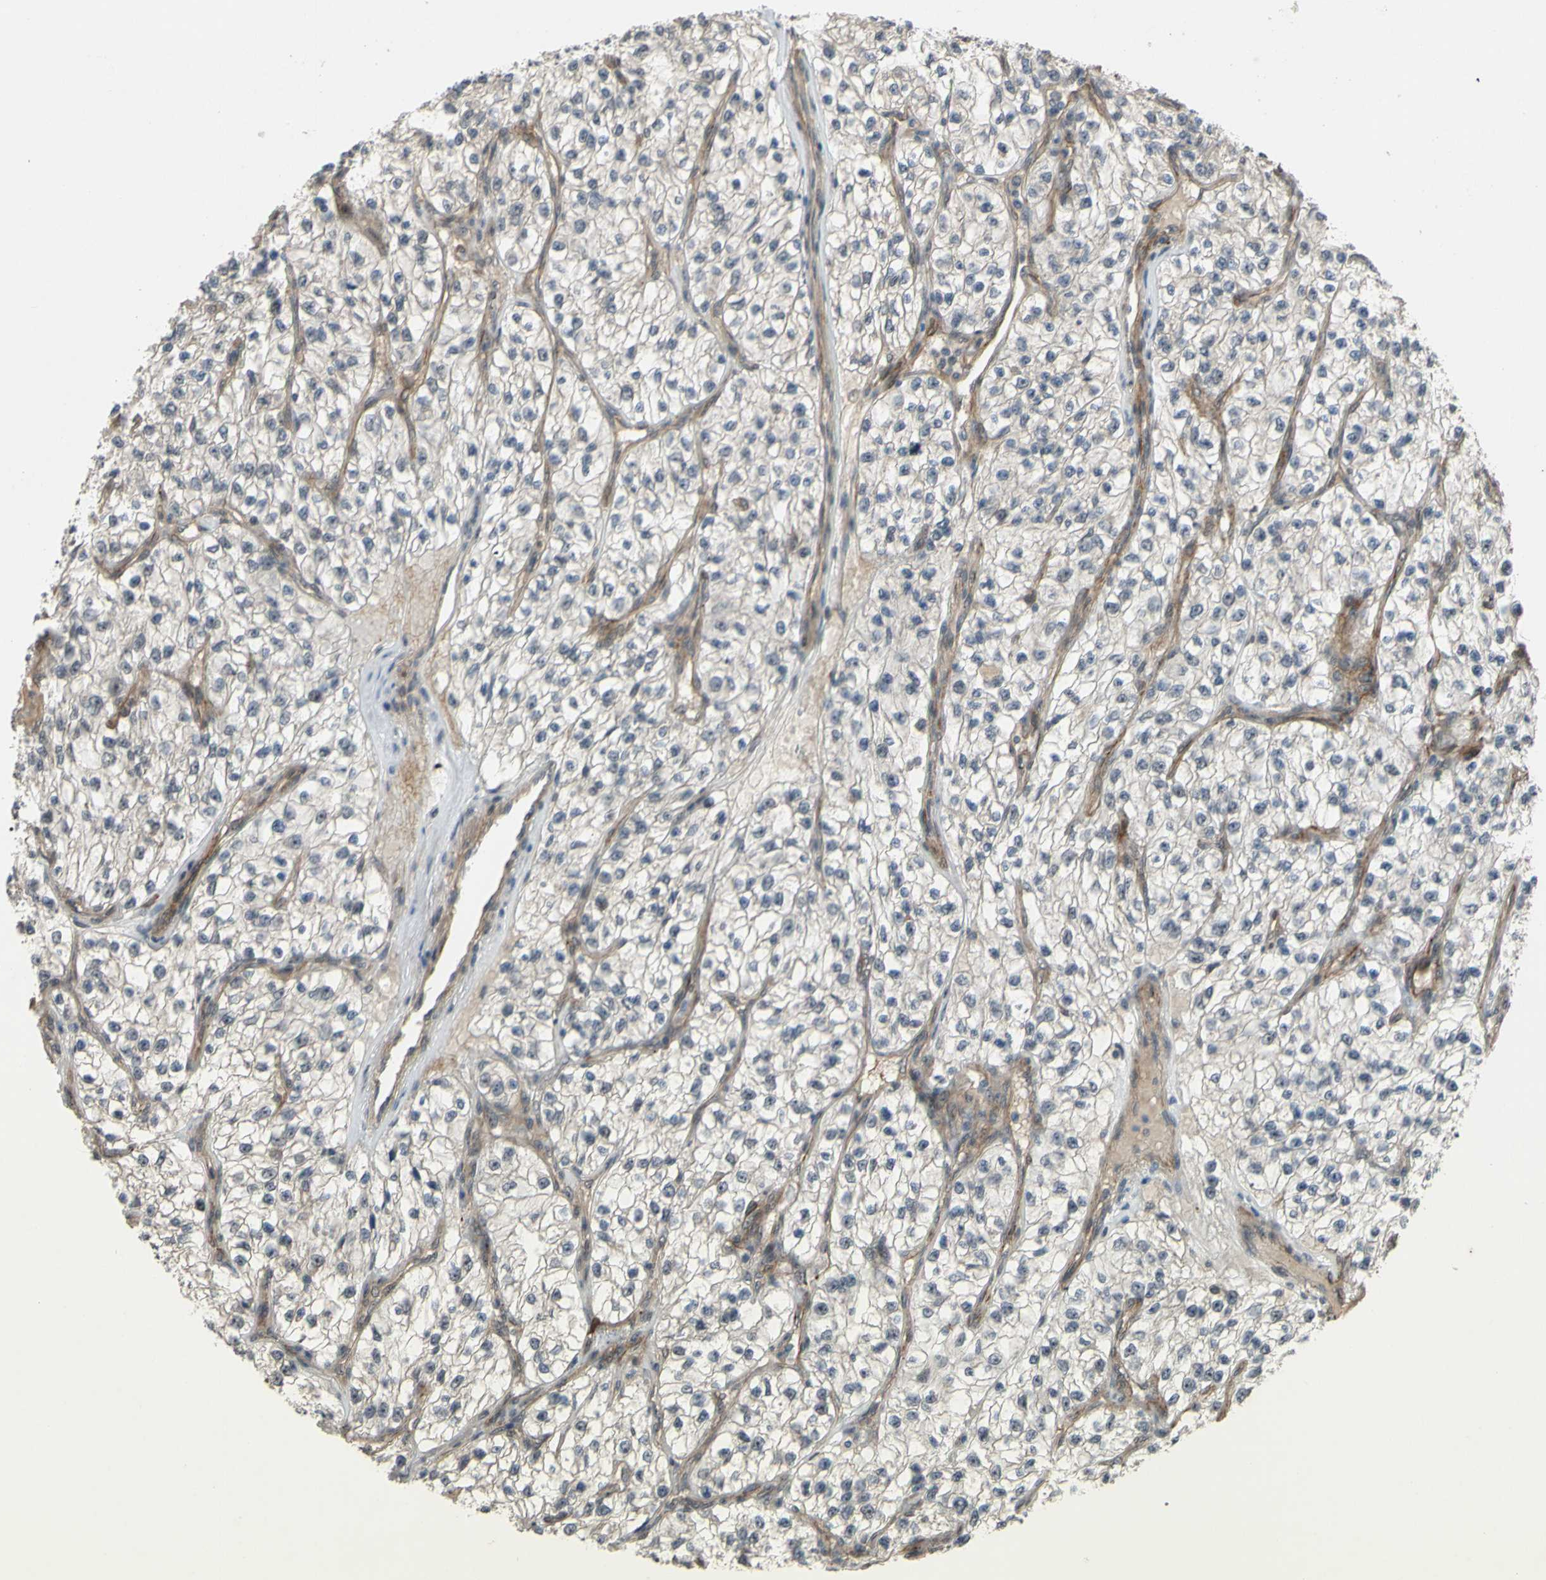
{"staining": {"intensity": "negative", "quantity": "none", "location": "none"}, "tissue": "renal cancer", "cell_type": "Tumor cells", "image_type": "cancer", "snomed": [{"axis": "morphology", "description": "Adenocarcinoma, NOS"}, {"axis": "topography", "description": "Kidney"}], "caption": "DAB (3,3'-diaminobenzidine) immunohistochemical staining of human renal adenocarcinoma displays no significant staining in tumor cells. The staining was performed using DAB to visualize the protein expression in brown, while the nuclei were stained in blue with hematoxylin (Magnification: 20x).", "gene": "ALK", "patient": {"sex": "female", "age": 57}}